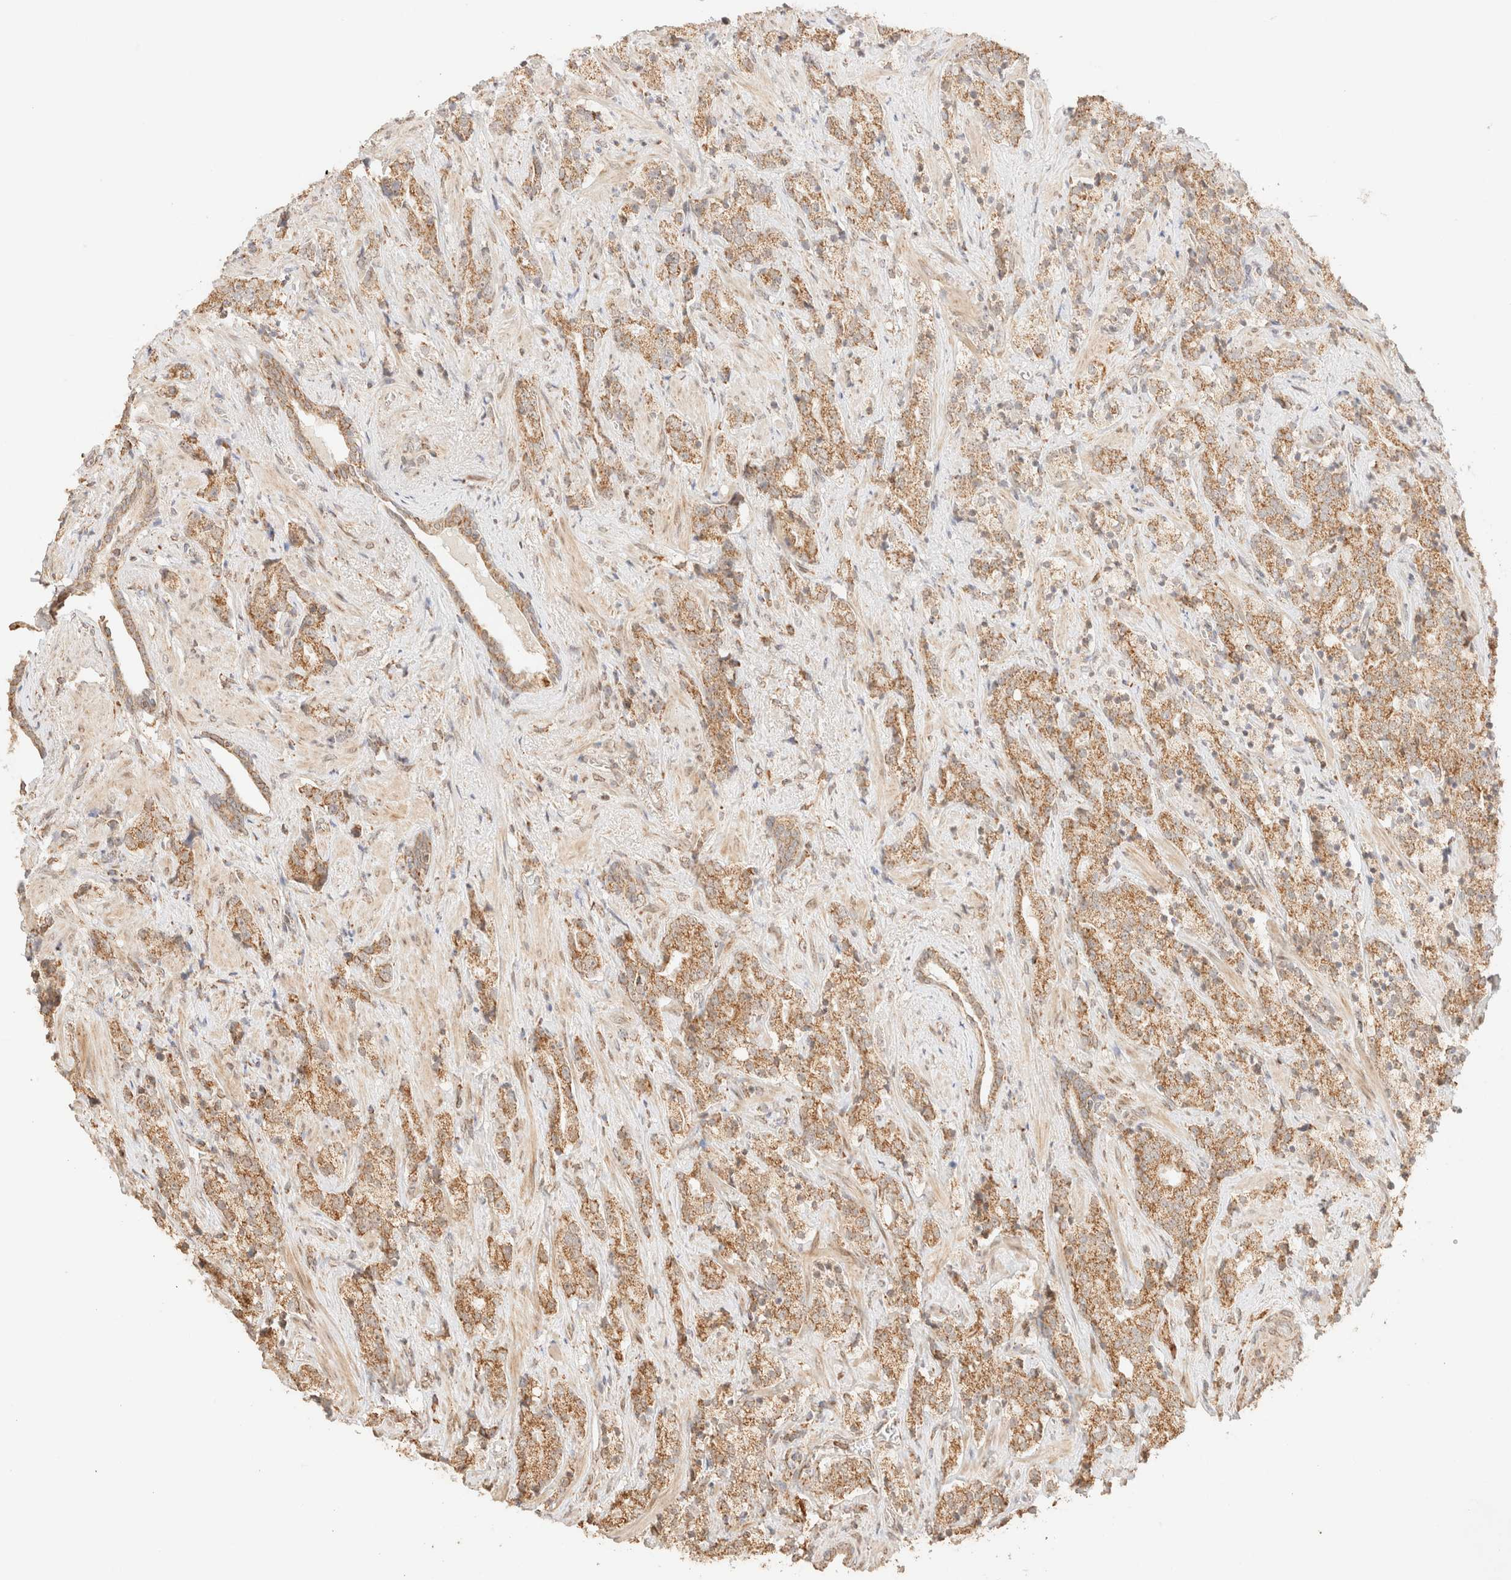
{"staining": {"intensity": "moderate", "quantity": ">75%", "location": "cytoplasmic/membranous"}, "tissue": "prostate cancer", "cell_type": "Tumor cells", "image_type": "cancer", "snomed": [{"axis": "morphology", "description": "Adenocarcinoma, High grade"}, {"axis": "topography", "description": "Prostate"}], "caption": "A brown stain shows moderate cytoplasmic/membranous staining of a protein in prostate adenocarcinoma (high-grade) tumor cells. (Stains: DAB in brown, nuclei in blue, Microscopy: brightfield microscopy at high magnification).", "gene": "TACO1", "patient": {"sex": "male", "age": 71}}